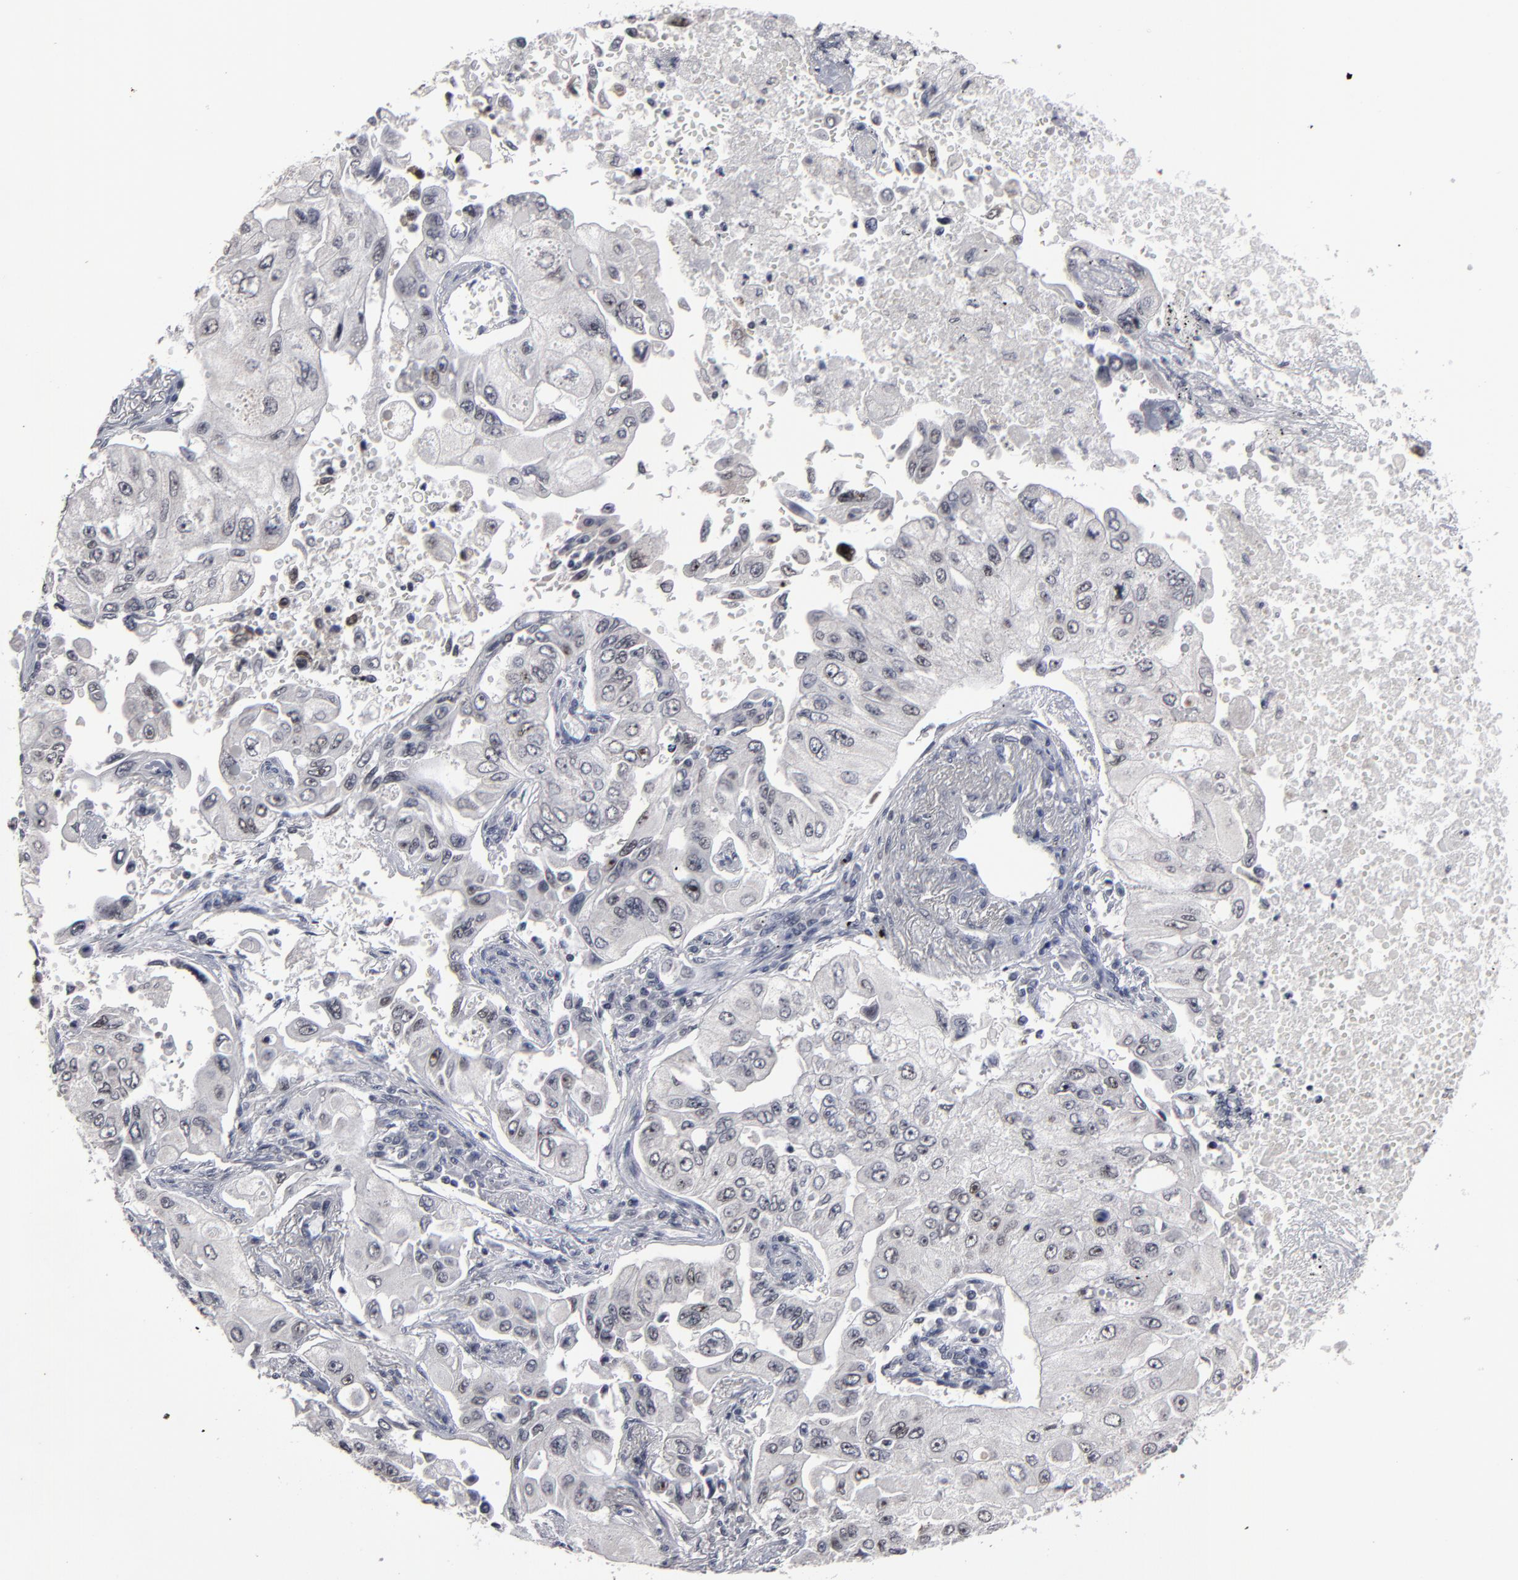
{"staining": {"intensity": "negative", "quantity": "none", "location": "none"}, "tissue": "lung cancer", "cell_type": "Tumor cells", "image_type": "cancer", "snomed": [{"axis": "morphology", "description": "Adenocarcinoma, NOS"}, {"axis": "topography", "description": "Lung"}], "caption": "The image reveals no staining of tumor cells in lung adenocarcinoma.", "gene": "SSRP1", "patient": {"sex": "male", "age": 84}}